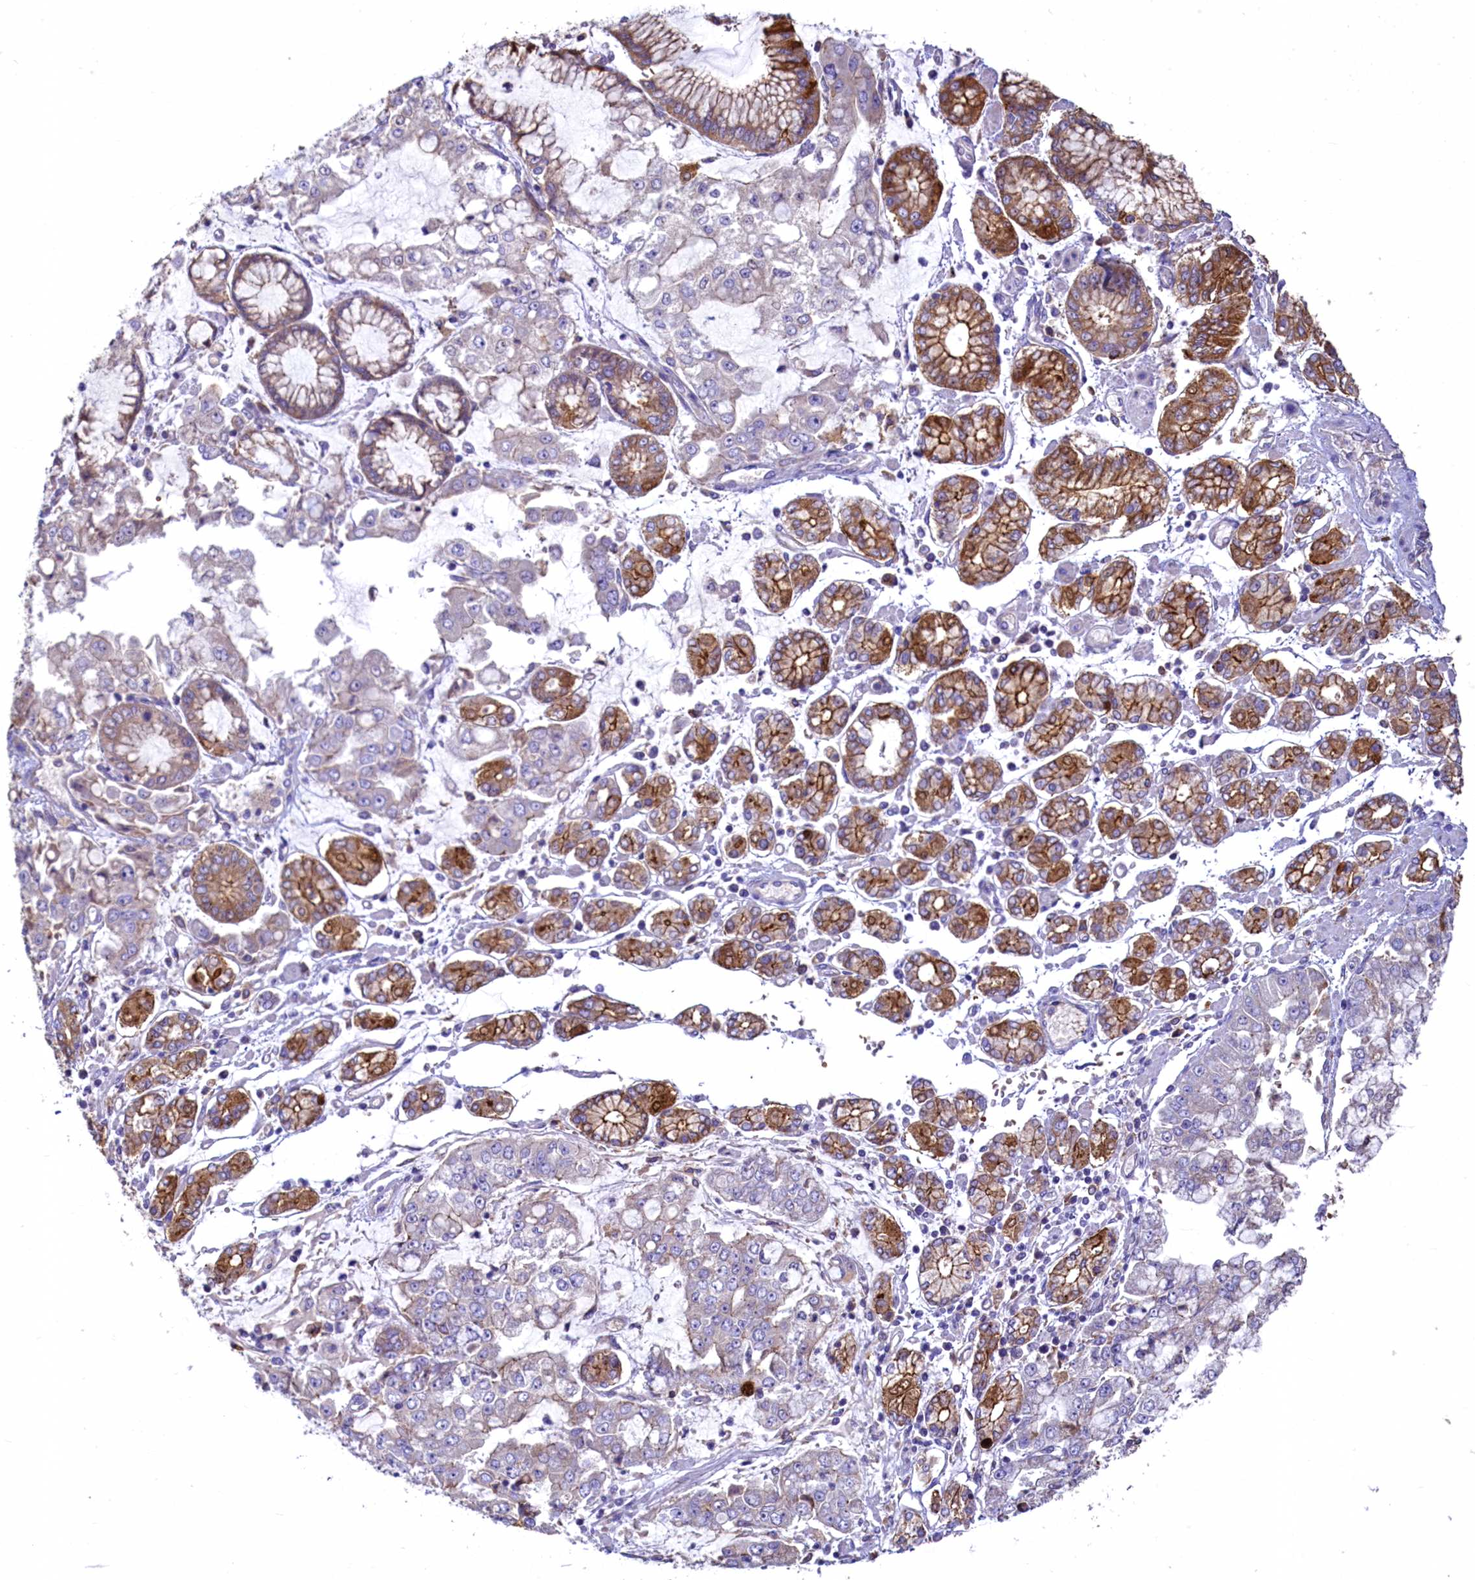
{"staining": {"intensity": "negative", "quantity": "none", "location": "none"}, "tissue": "stomach cancer", "cell_type": "Tumor cells", "image_type": "cancer", "snomed": [{"axis": "morphology", "description": "Adenocarcinoma, NOS"}, {"axis": "topography", "description": "Stomach"}], "caption": "Immunohistochemical staining of human stomach adenocarcinoma exhibits no significant positivity in tumor cells.", "gene": "HPS6", "patient": {"sex": "male", "age": 76}}